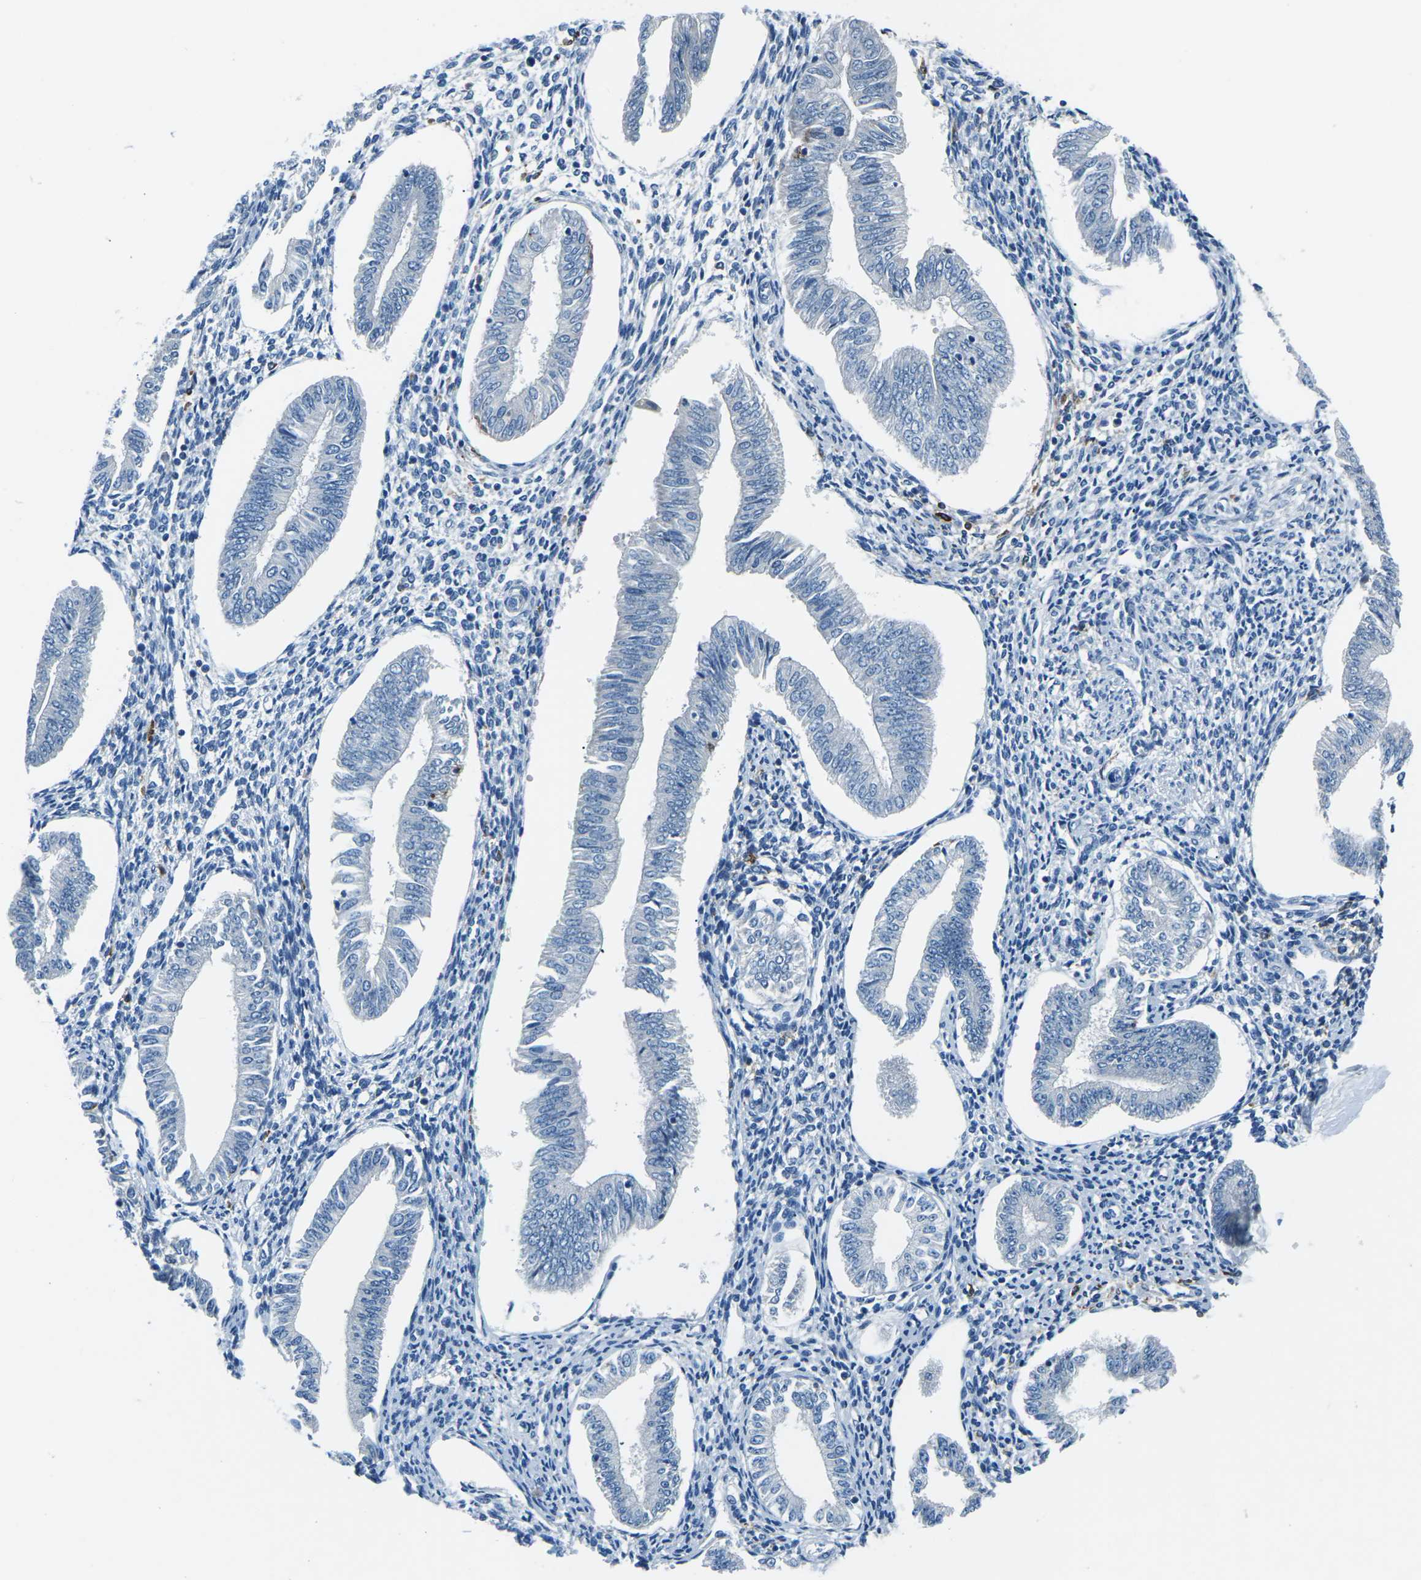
{"staining": {"intensity": "weak", "quantity": "<25%", "location": "cytoplasmic/membranous"}, "tissue": "endometrium", "cell_type": "Cells in endometrial stroma", "image_type": "normal", "snomed": [{"axis": "morphology", "description": "Normal tissue, NOS"}, {"axis": "topography", "description": "Endometrium"}], "caption": "Immunohistochemistry micrograph of benign endometrium: human endometrium stained with DAB (3,3'-diaminobenzidine) exhibits no significant protein positivity in cells in endometrial stroma.", "gene": "CD1D", "patient": {"sex": "female", "age": 50}}